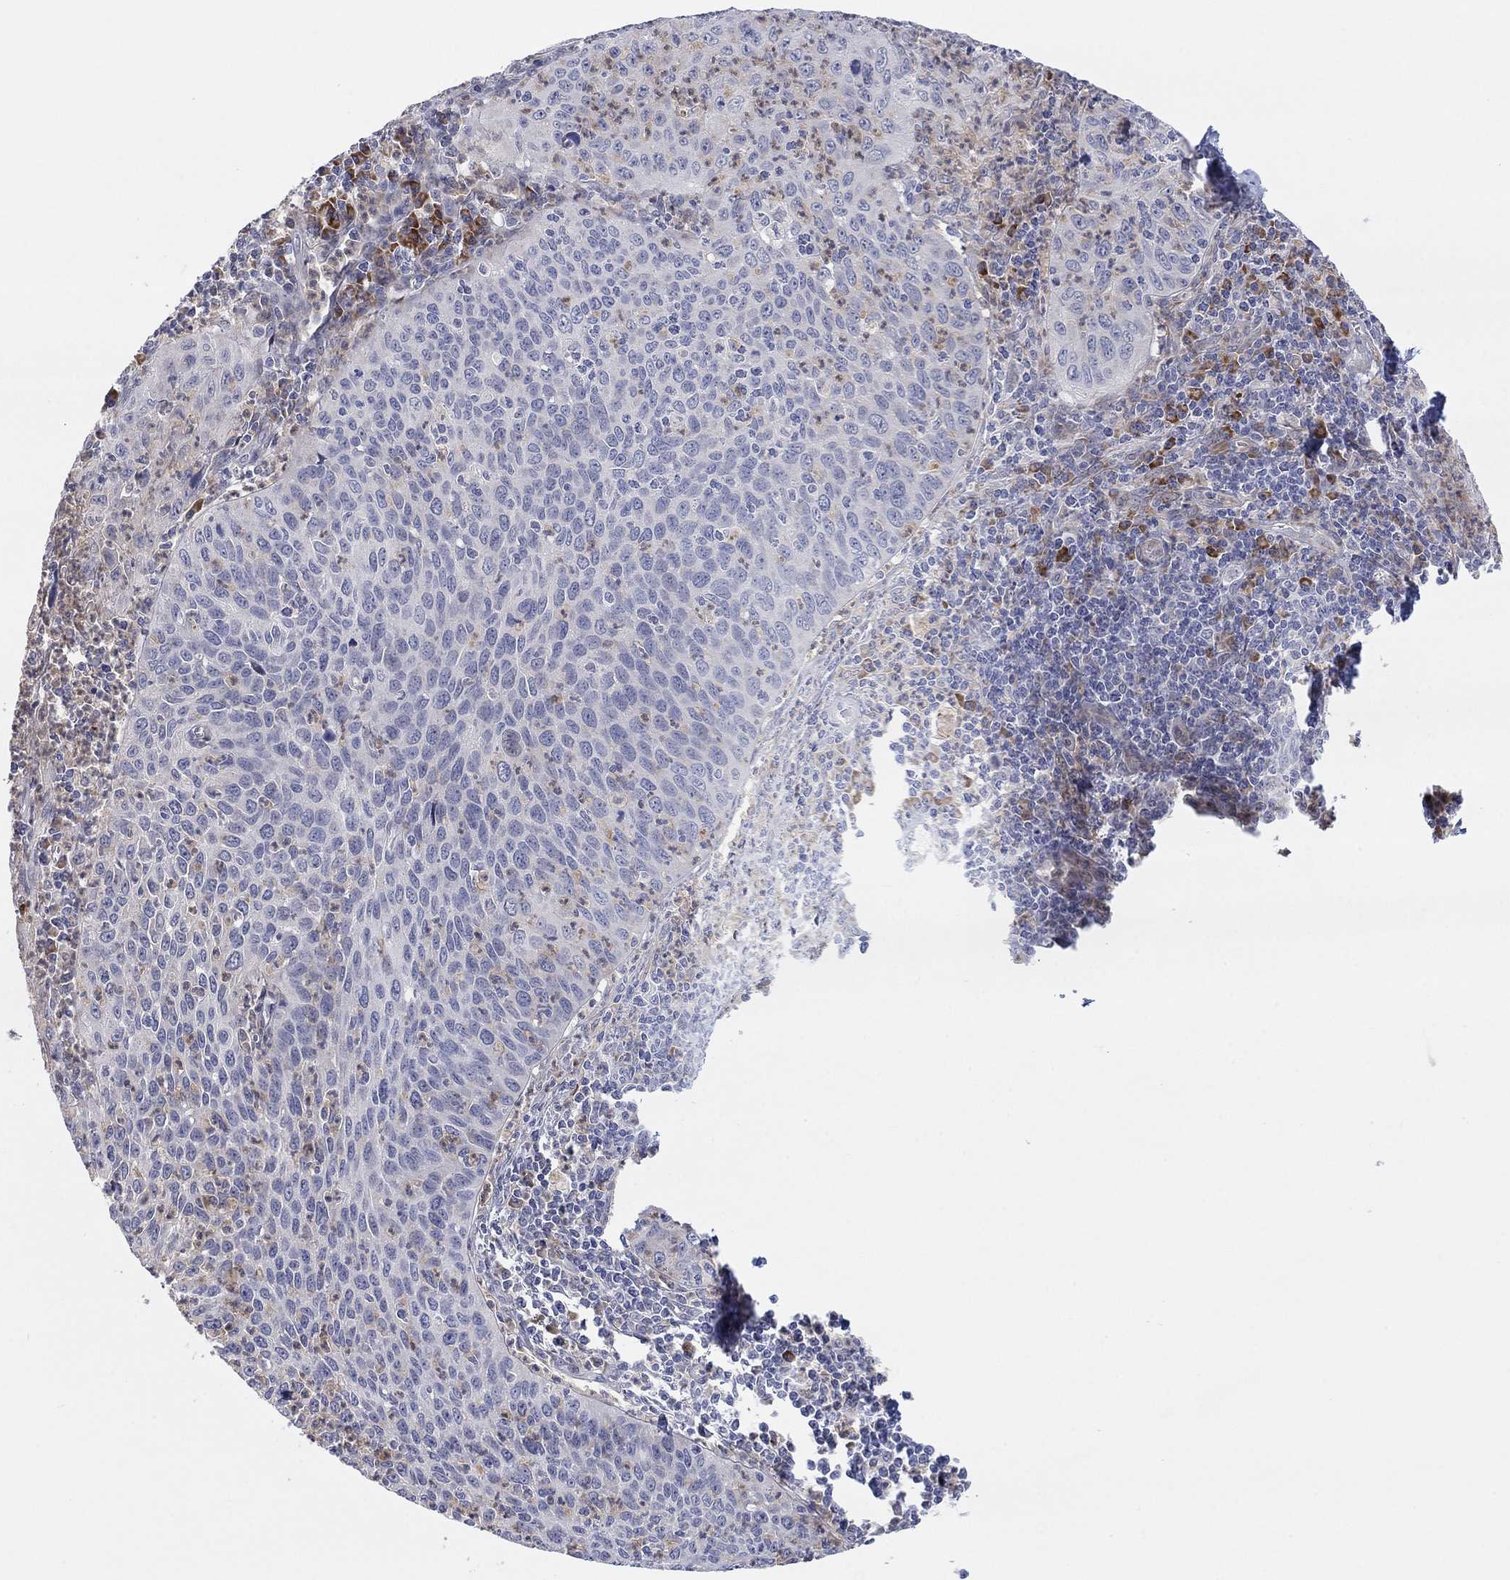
{"staining": {"intensity": "negative", "quantity": "none", "location": "none"}, "tissue": "cervical cancer", "cell_type": "Tumor cells", "image_type": "cancer", "snomed": [{"axis": "morphology", "description": "Squamous cell carcinoma, NOS"}, {"axis": "topography", "description": "Cervix"}], "caption": "Cervical cancer (squamous cell carcinoma) was stained to show a protein in brown. There is no significant expression in tumor cells.", "gene": "TTC21B", "patient": {"sex": "female", "age": 26}}